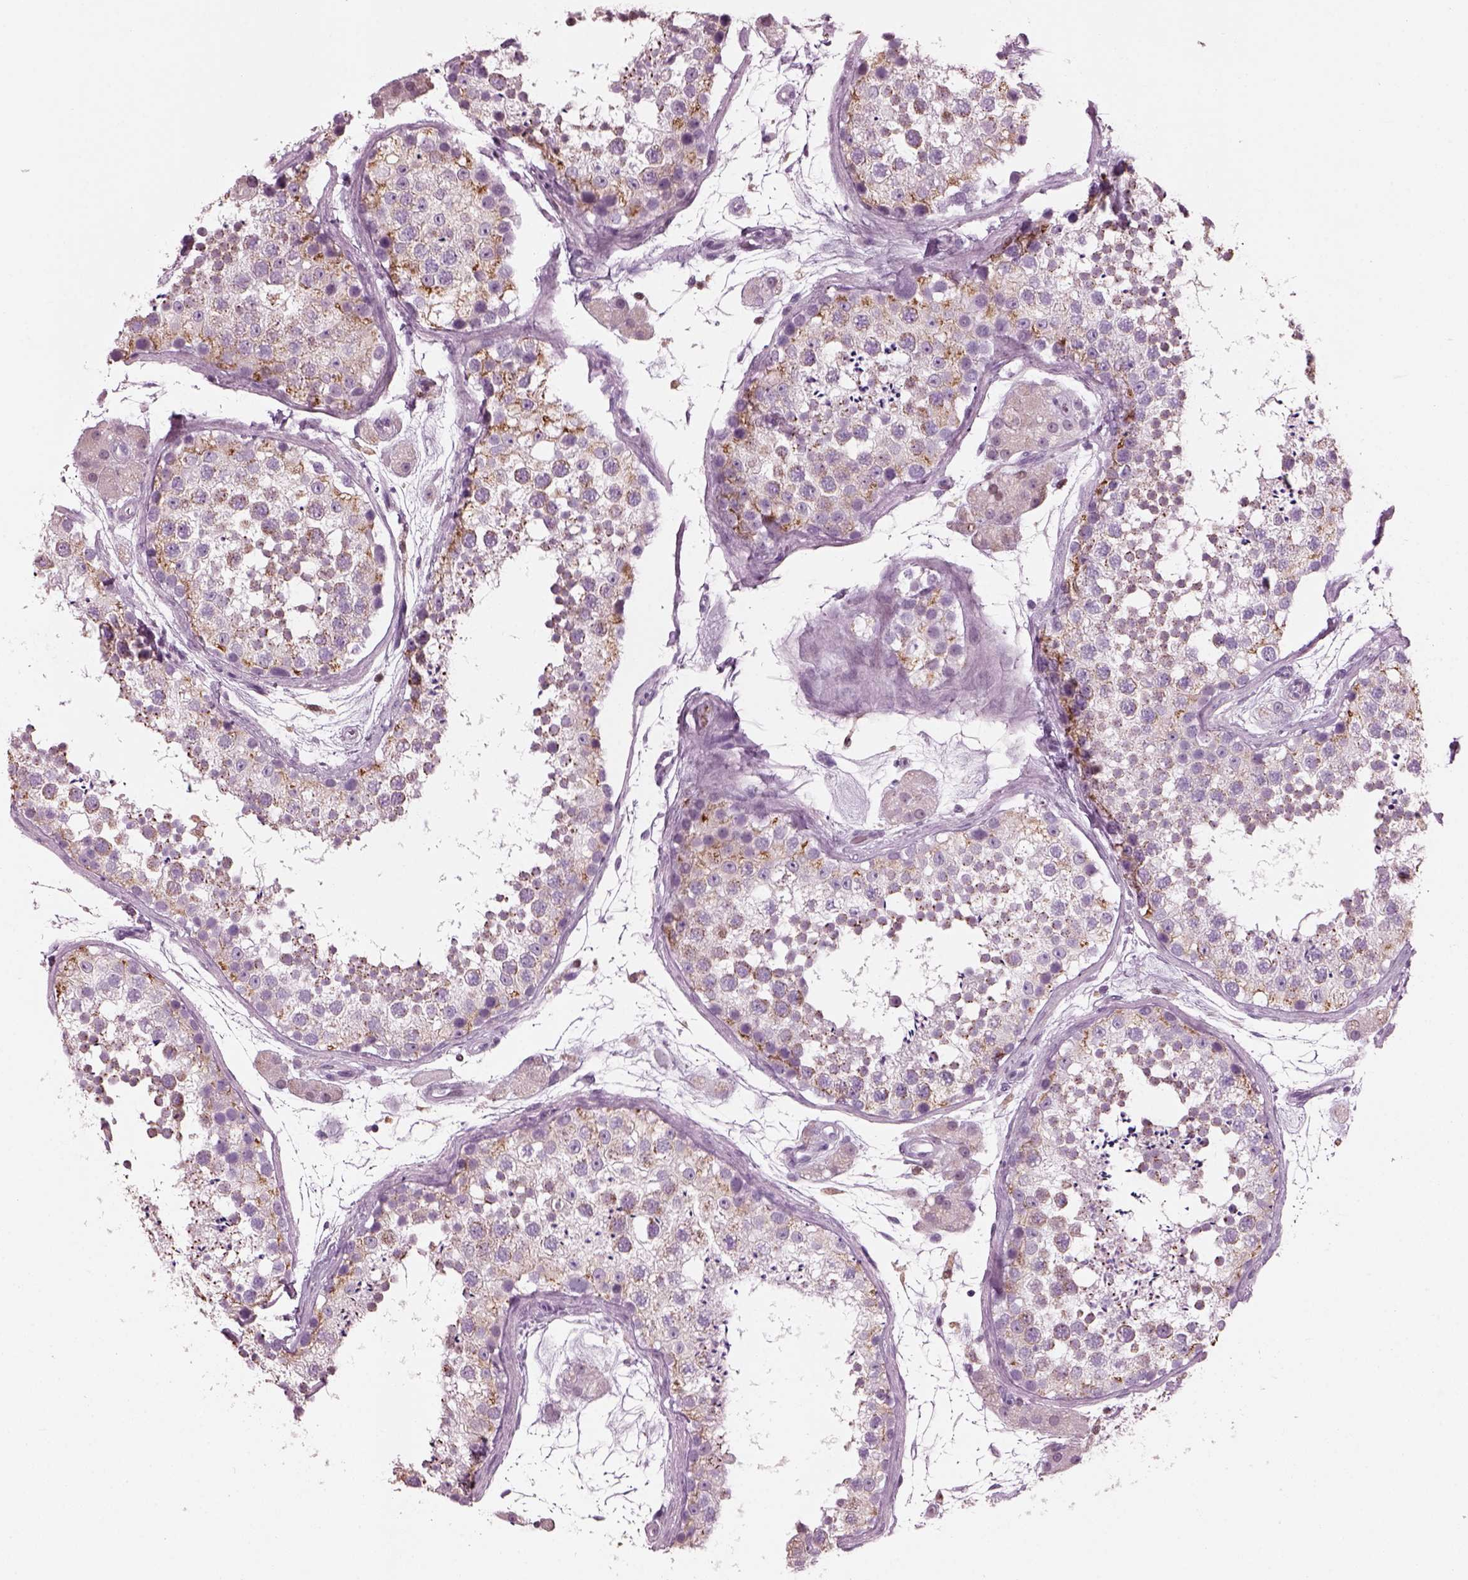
{"staining": {"intensity": "moderate", "quantity": ">75%", "location": "cytoplasmic/membranous"}, "tissue": "testis", "cell_type": "Cells in seminiferous ducts", "image_type": "normal", "snomed": [{"axis": "morphology", "description": "Normal tissue, NOS"}, {"axis": "topography", "description": "Testis"}], "caption": "IHC of benign human testis displays medium levels of moderate cytoplasmic/membranous expression in approximately >75% of cells in seminiferous ducts.", "gene": "PRR9", "patient": {"sex": "male", "age": 41}}